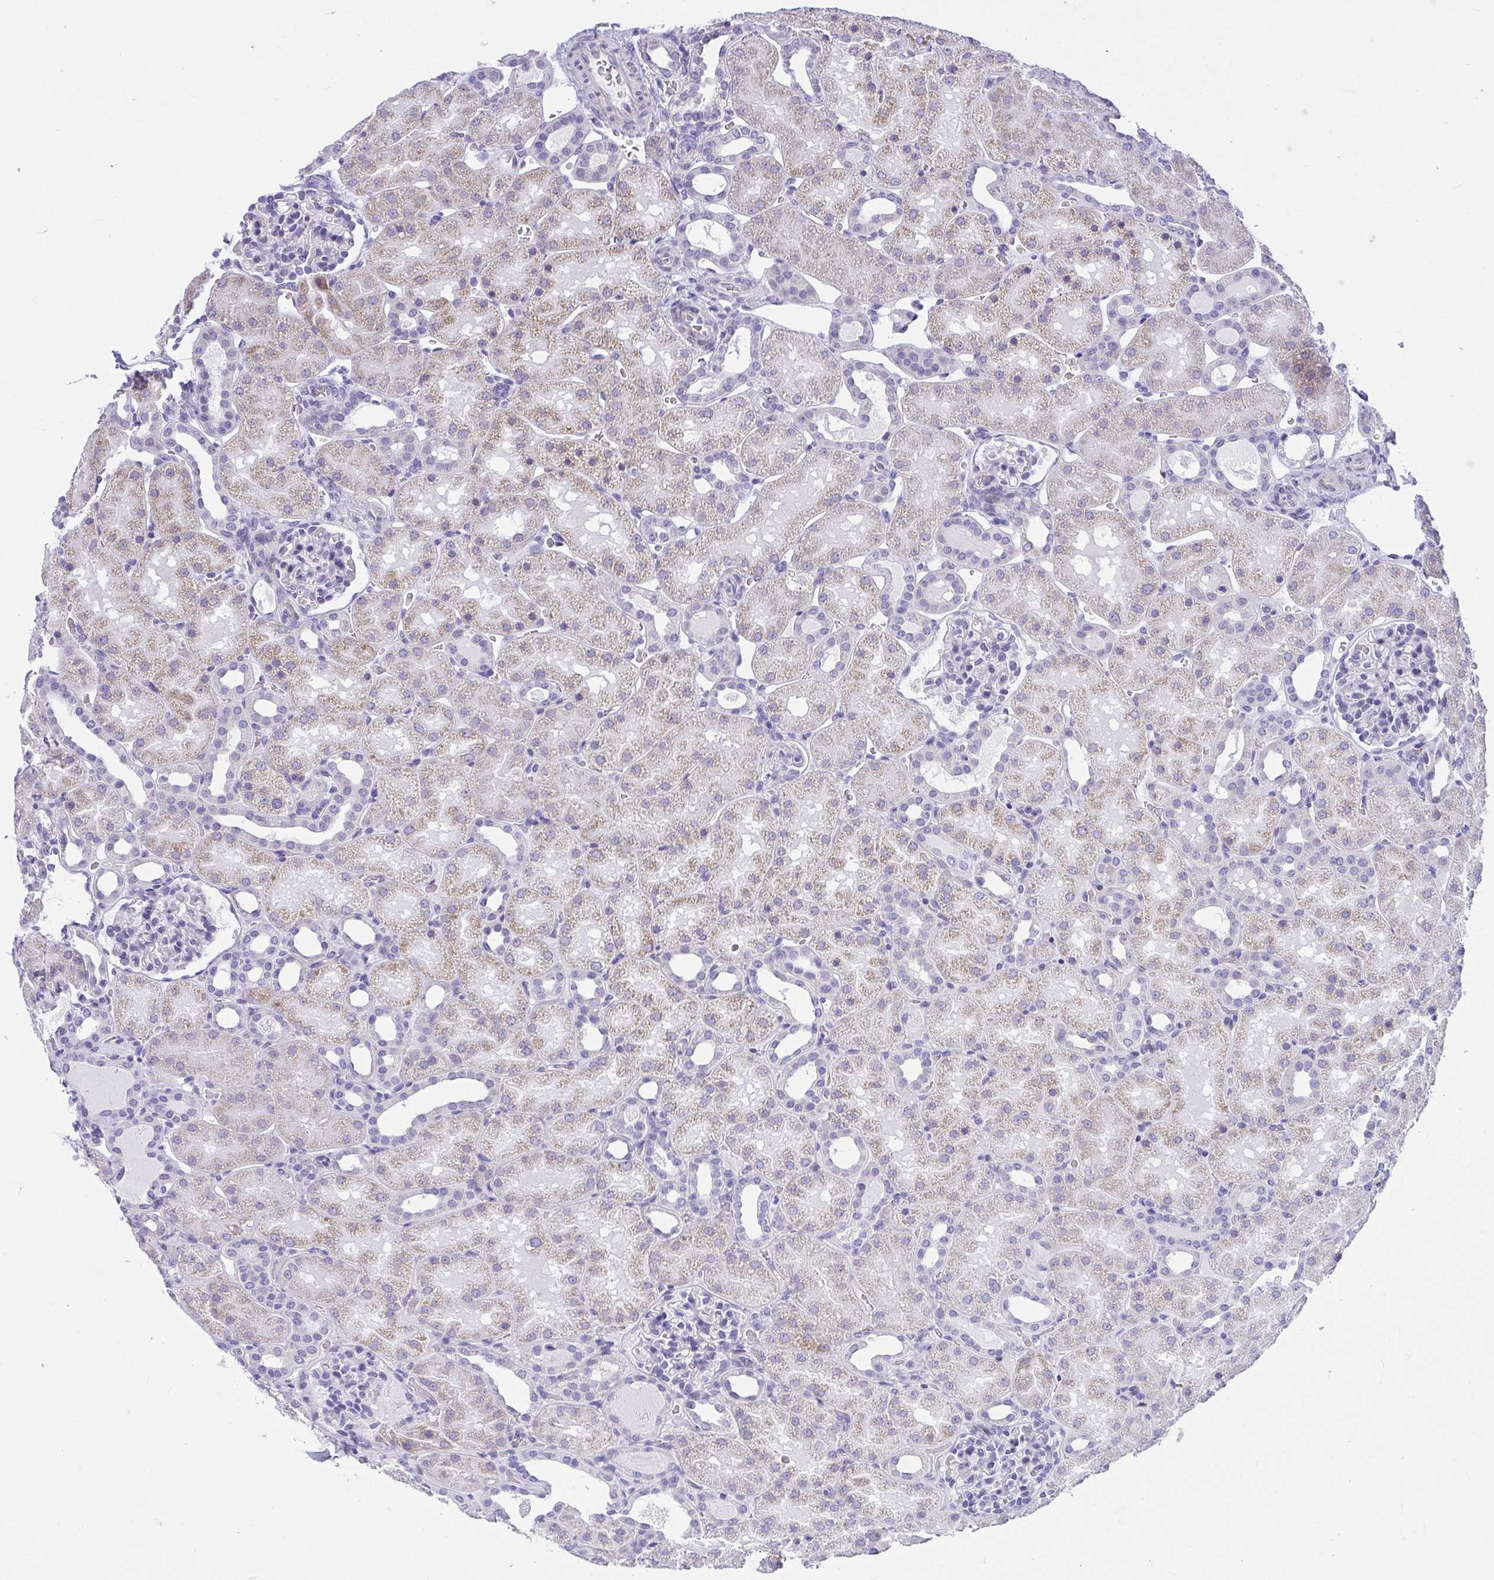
{"staining": {"intensity": "negative", "quantity": "none", "location": "none"}, "tissue": "kidney", "cell_type": "Cells in glomeruli", "image_type": "normal", "snomed": [{"axis": "morphology", "description": "Normal tissue, NOS"}, {"axis": "topography", "description": "Kidney"}], "caption": "Immunohistochemical staining of normal human kidney reveals no significant expression in cells in glomeruli. (DAB (3,3'-diaminobenzidine) IHC, high magnification).", "gene": "ADRA2C", "patient": {"sex": "male", "age": 2}}